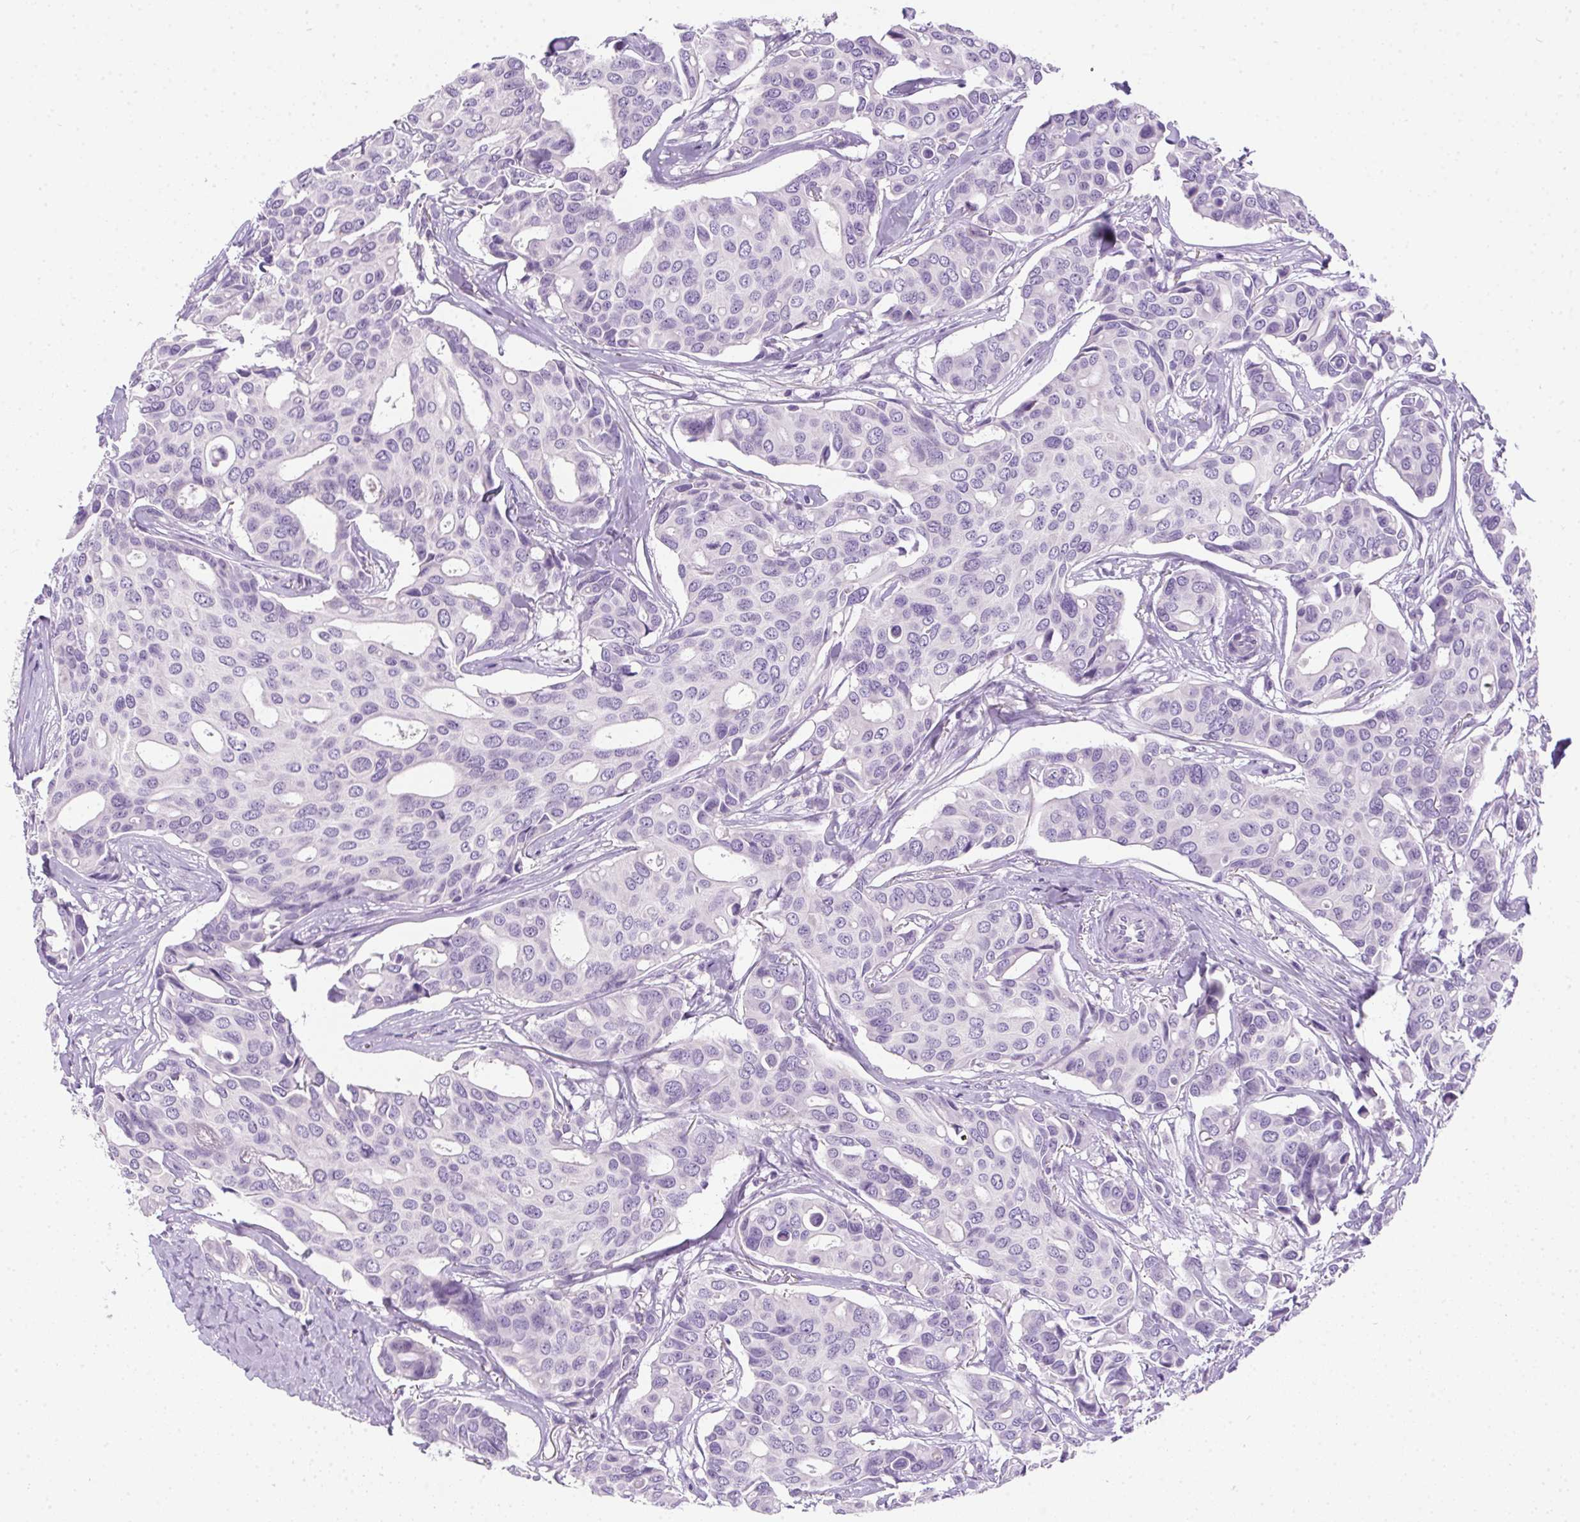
{"staining": {"intensity": "negative", "quantity": "none", "location": "none"}, "tissue": "breast cancer", "cell_type": "Tumor cells", "image_type": "cancer", "snomed": [{"axis": "morphology", "description": "Duct carcinoma"}, {"axis": "topography", "description": "Breast"}], "caption": "Breast cancer (invasive ductal carcinoma) was stained to show a protein in brown. There is no significant expression in tumor cells. (DAB immunohistochemistry visualized using brightfield microscopy, high magnification).", "gene": "SSTR4", "patient": {"sex": "female", "age": 54}}